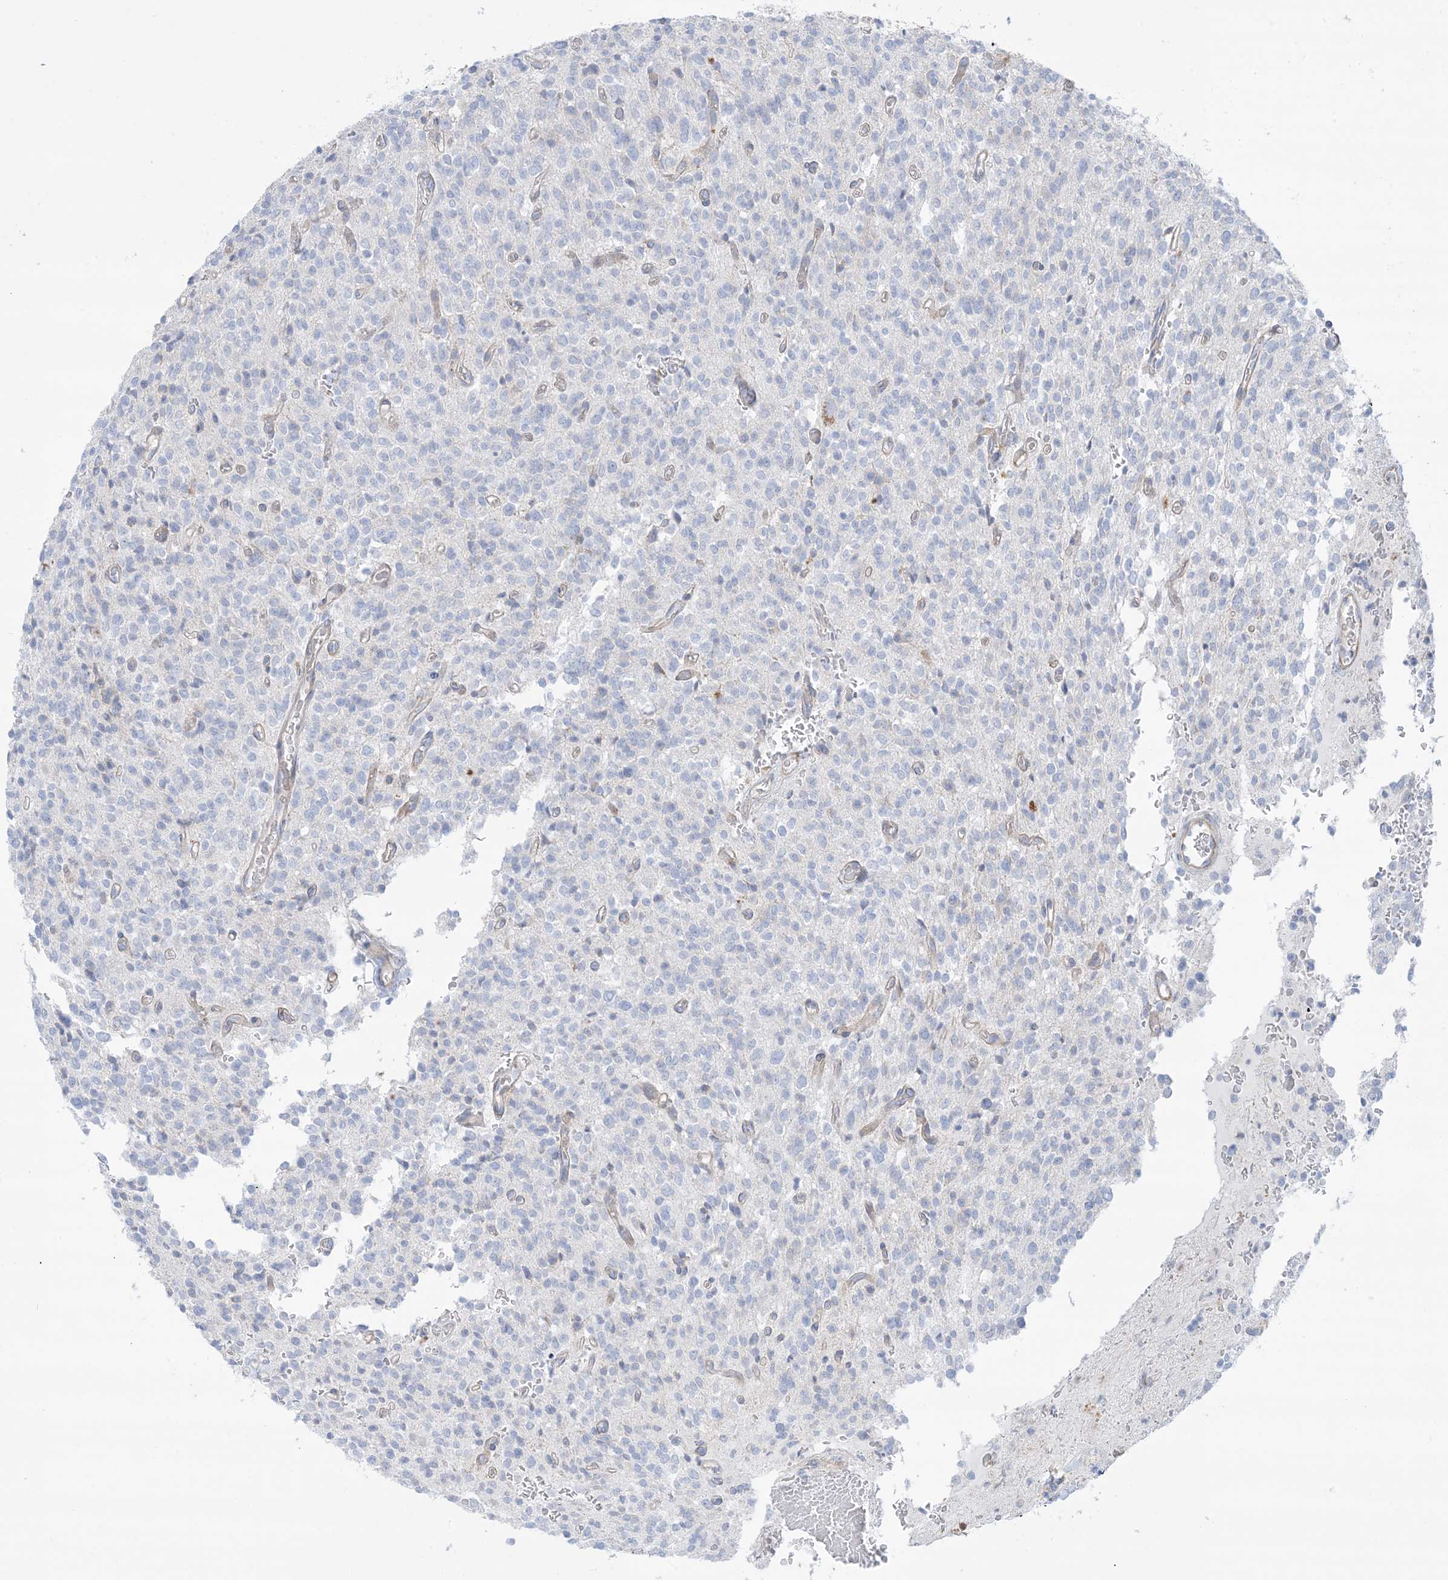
{"staining": {"intensity": "negative", "quantity": "none", "location": "none"}, "tissue": "glioma", "cell_type": "Tumor cells", "image_type": "cancer", "snomed": [{"axis": "morphology", "description": "Glioma, malignant, High grade"}, {"axis": "topography", "description": "Brain"}], "caption": "An image of human glioma is negative for staining in tumor cells.", "gene": "ATP11C", "patient": {"sex": "male", "age": 34}}